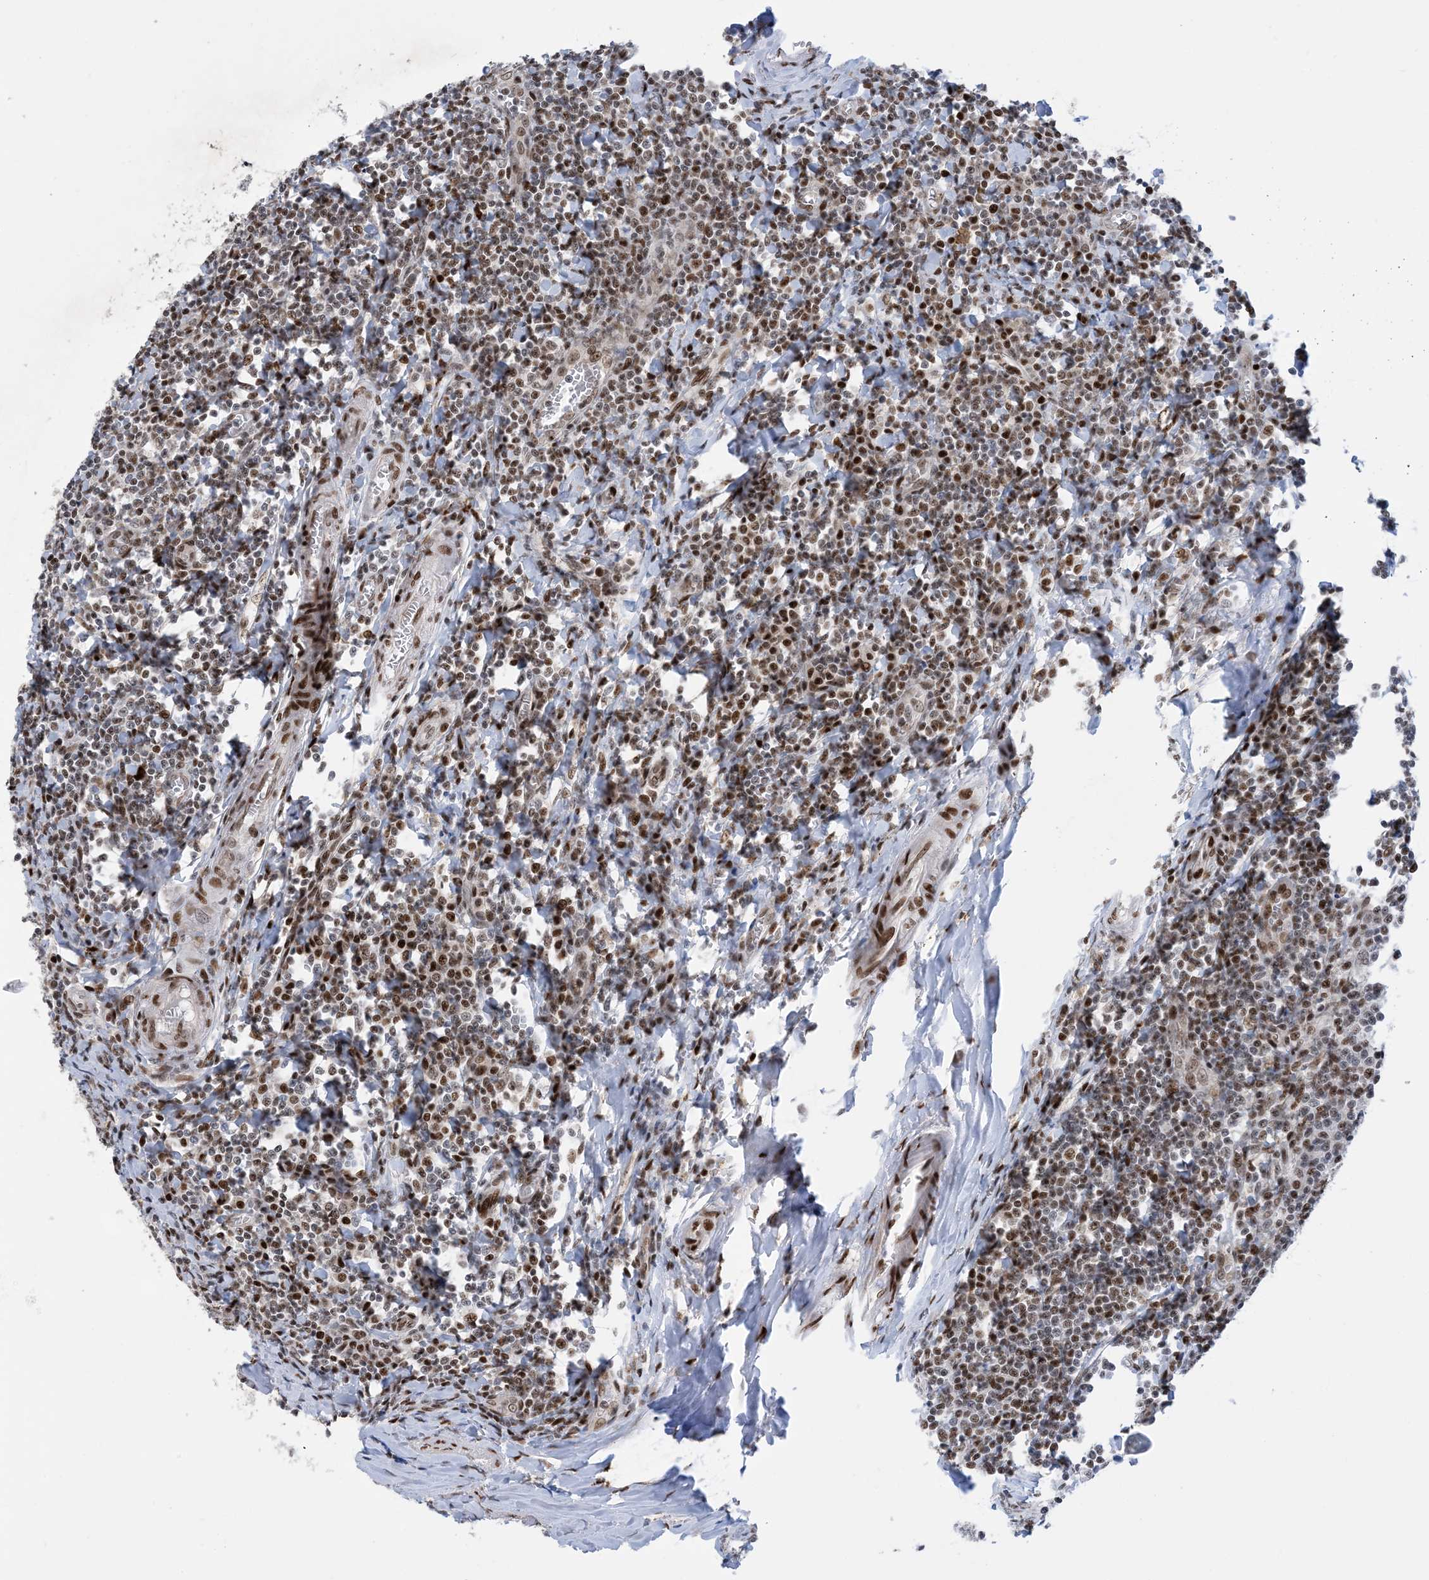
{"staining": {"intensity": "moderate", "quantity": "25%-75%", "location": "nuclear"}, "tissue": "tonsil", "cell_type": "Germinal center cells", "image_type": "normal", "snomed": [{"axis": "morphology", "description": "Normal tissue, NOS"}, {"axis": "topography", "description": "Tonsil"}], "caption": "Germinal center cells demonstrate moderate nuclear expression in approximately 25%-75% of cells in unremarkable tonsil.", "gene": "TSPYL1", "patient": {"sex": "male", "age": 27}}